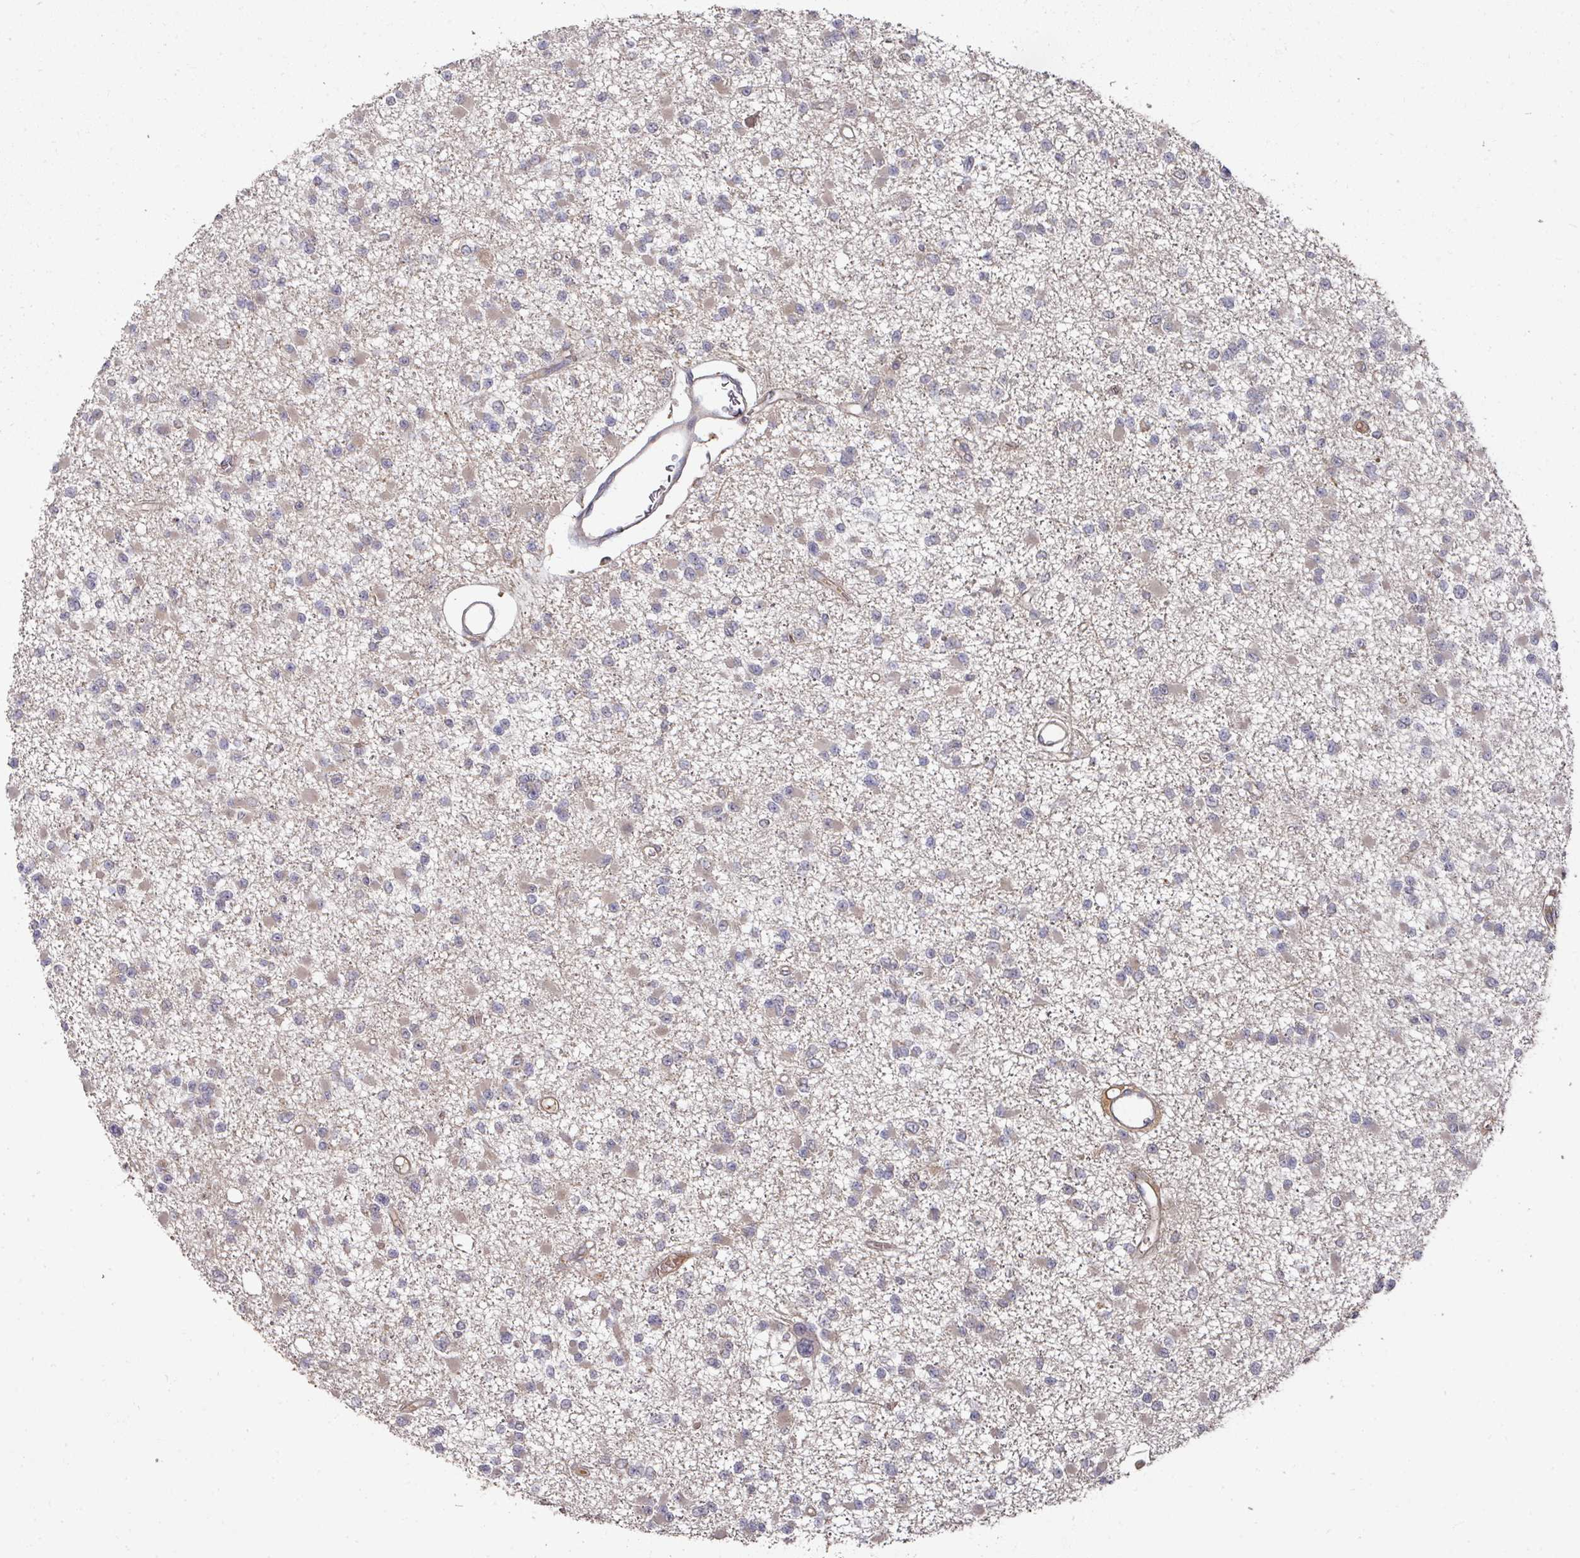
{"staining": {"intensity": "negative", "quantity": "none", "location": "none"}, "tissue": "glioma", "cell_type": "Tumor cells", "image_type": "cancer", "snomed": [{"axis": "morphology", "description": "Glioma, malignant, Low grade"}, {"axis": "topography", "description": "Brain"}], "caption": "Glioma was stained to show a protein in brown. There is no significant positivity in tumor cells.", "gene": "CEP95", "patient": {"sex": "female", "age": 22}}